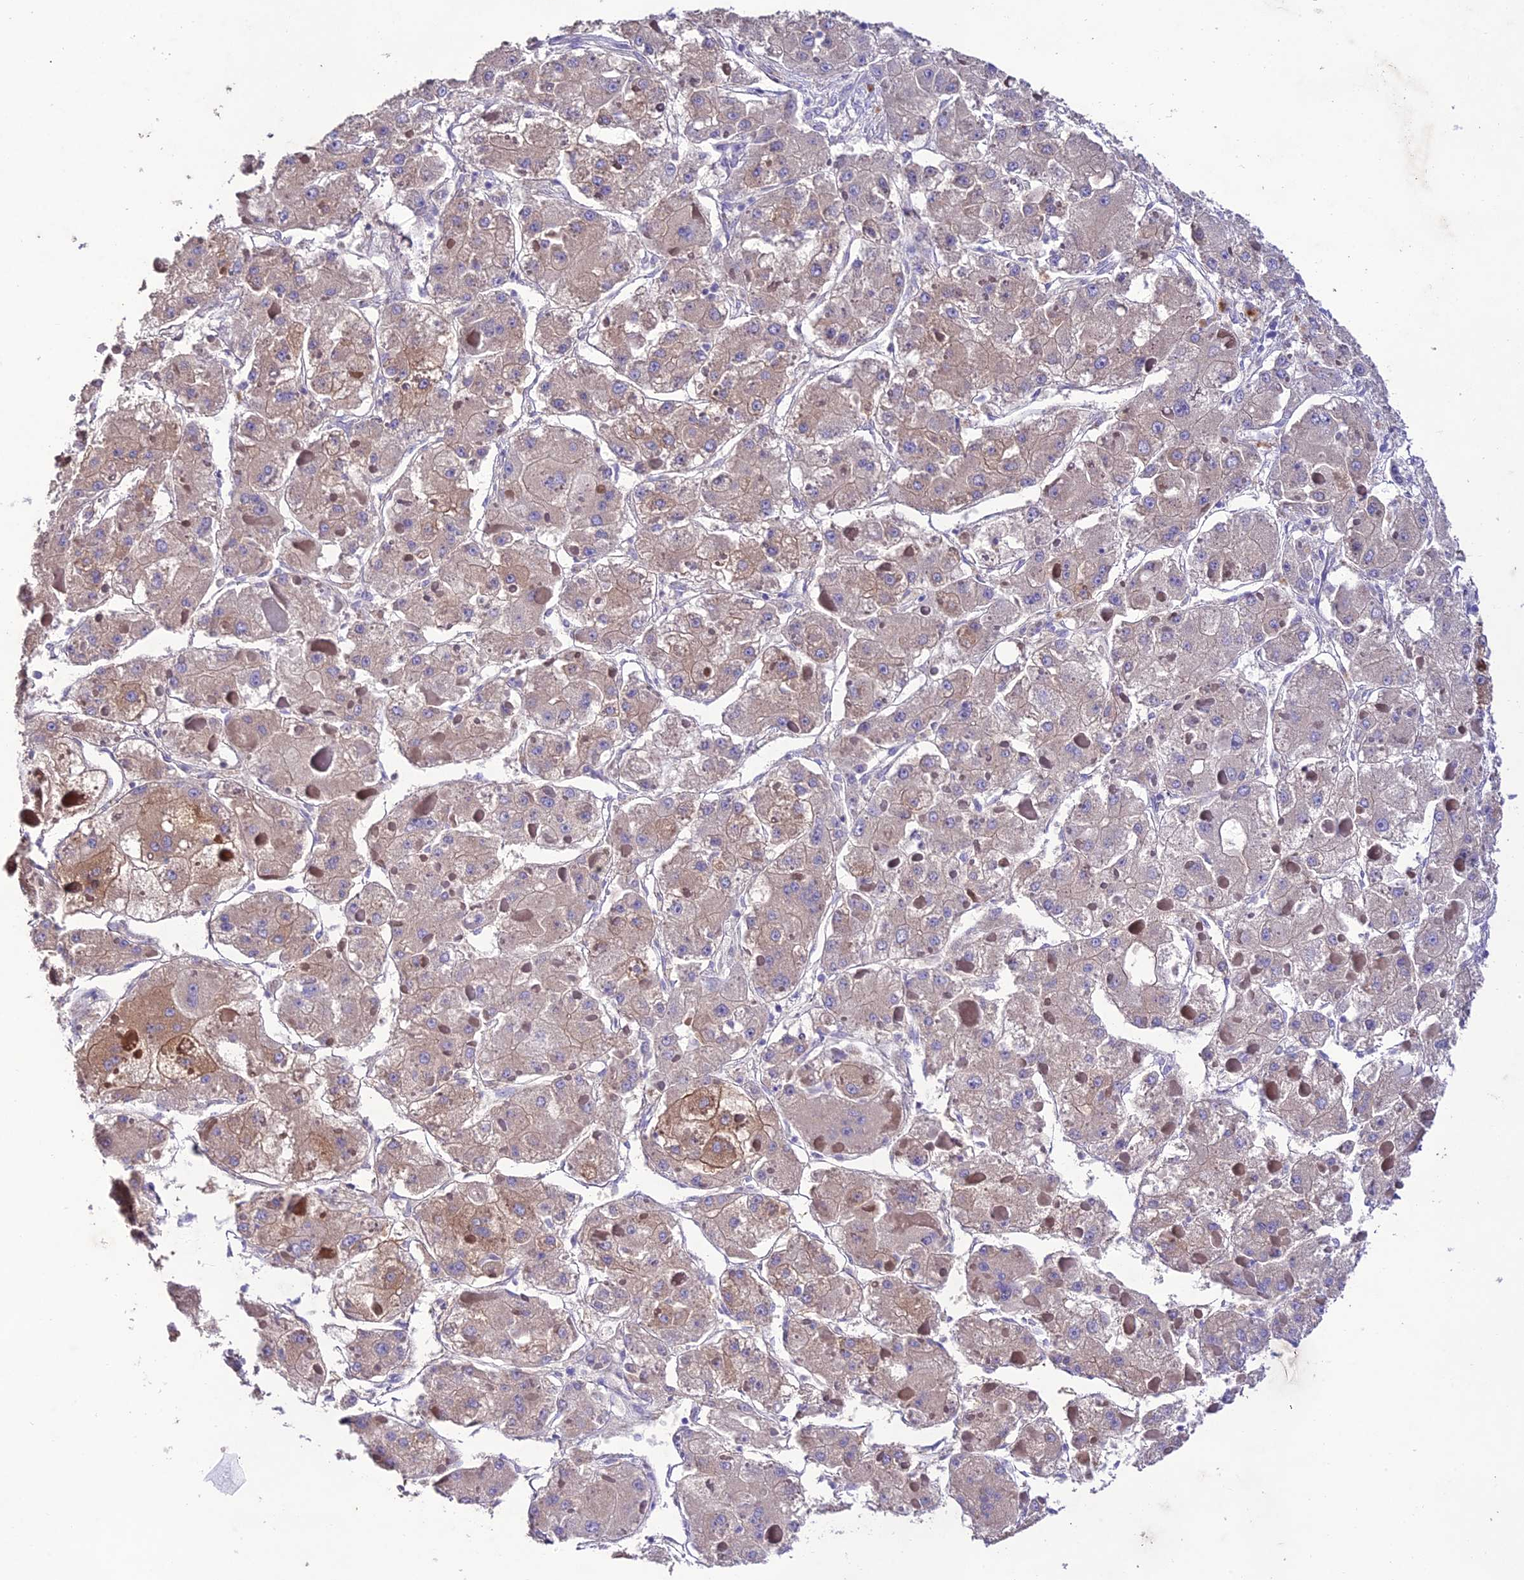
{"staining": {"intensity": "weak", "quantity": "25%-75%", "location": "cytoplasmic/membranous"}, "tissue": "liver cancer", "cell_type": "Tumor cells", "image_type": "cancer", "snomed": [{"axis": "morphology", "description": "Carcinoma, Hepatocellular, NOS"}, {"axis": "topography", "description": "Liver"}], "caption": "The histopathology image shows staining of liver cancer, revealing weak cytoplasmic/membranous protein expression (brown color) within tumor cells.", "gene": "NLRP6", "patient": {"sex": "female", "age": 73}}